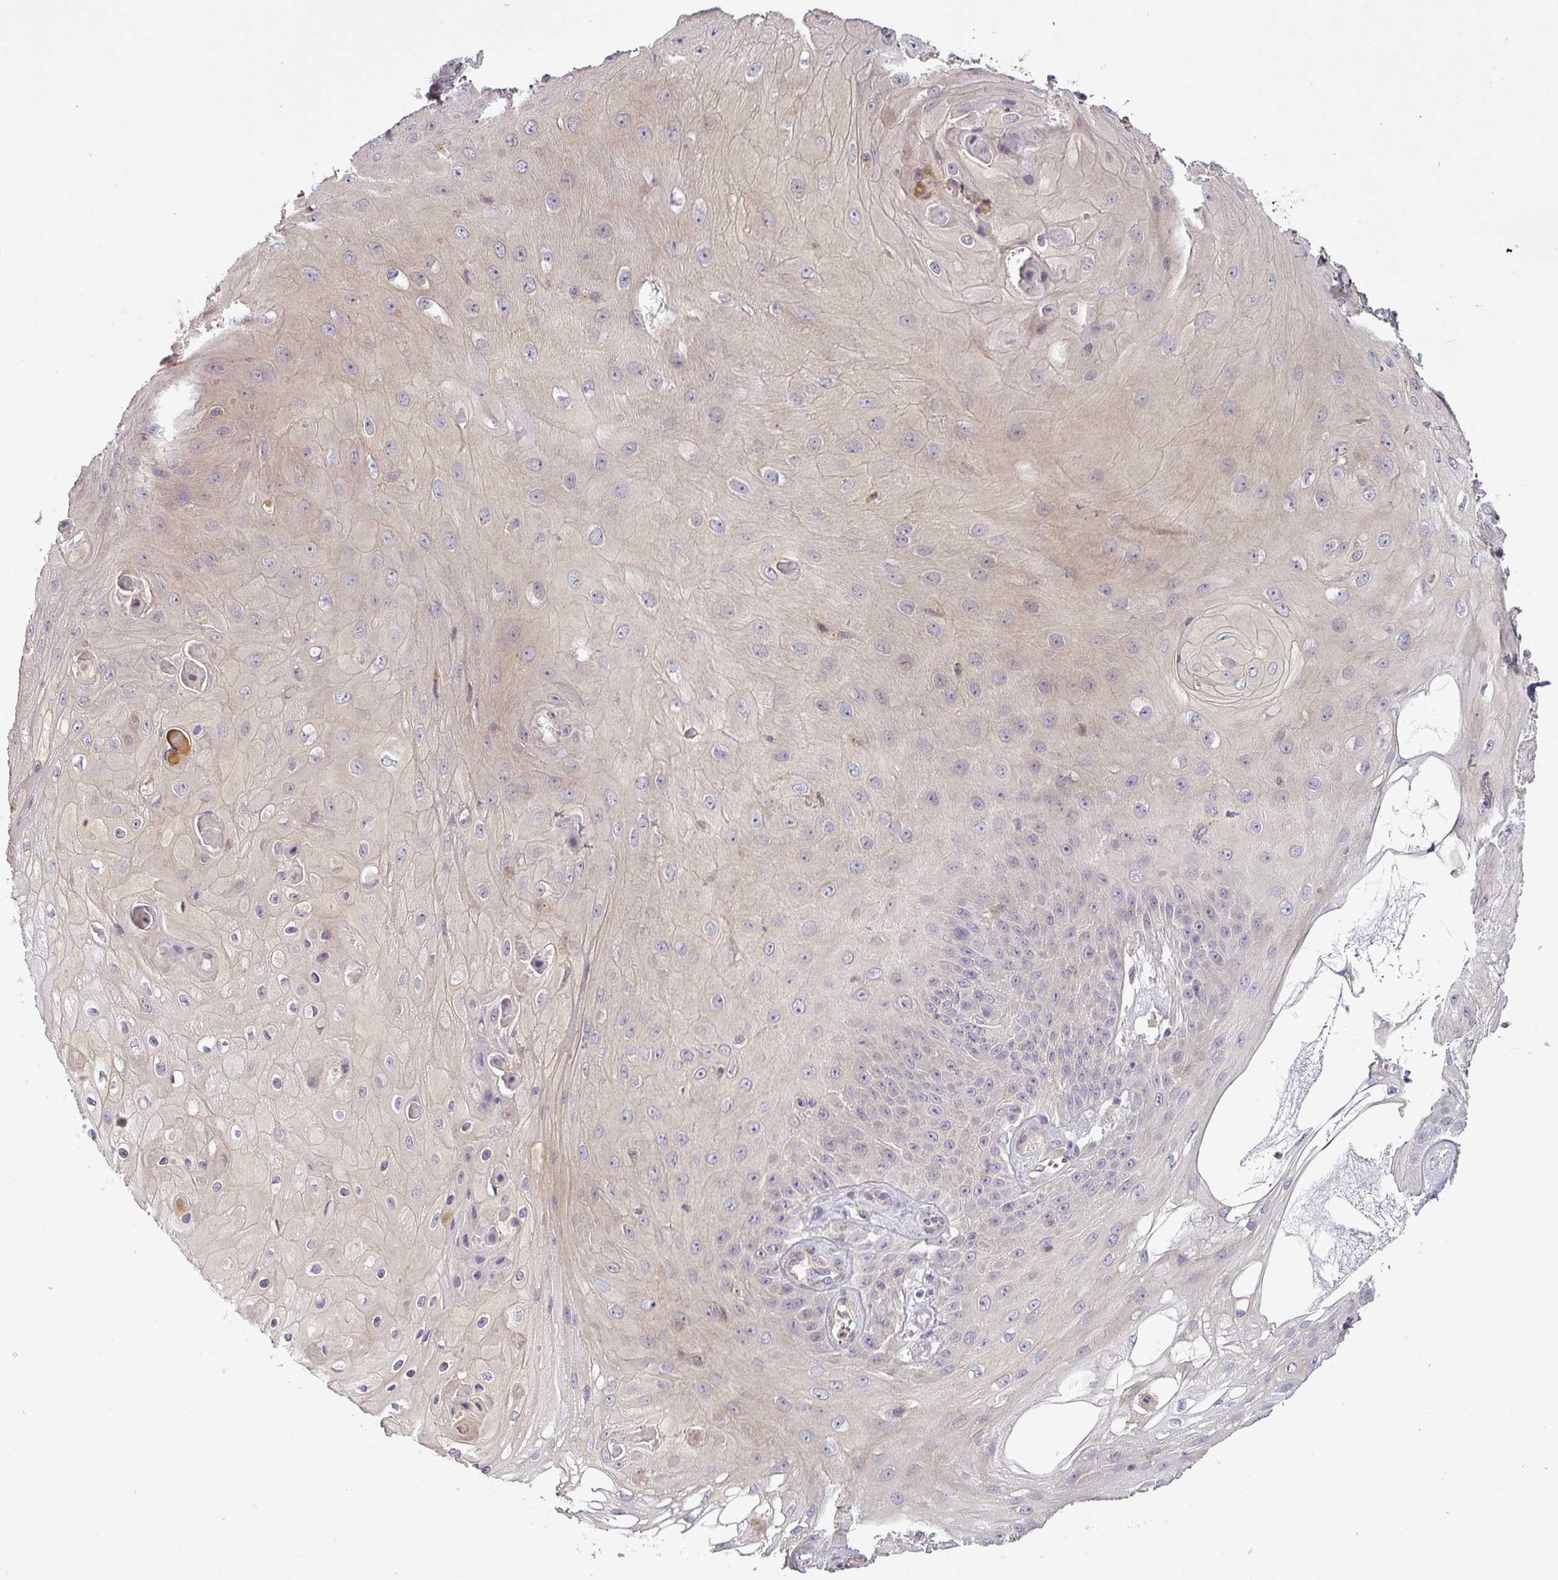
{"staining": {"intensity": "negative", "quantity": "none", "location": "none"}, "tissue": "skin cancer", "cell_type": "Tumor cells", "image_type": "cancer", "snomed": [{"axis": "morphology", "description": "Squamous cell carcinoma, NOS"}, {"axis": "topography", "description": "Skin"}], "caption": "Immunohistochemistry of human skin cancer exhibits no positivity in tumor cells.", "gene": "NIN", "patient": {"sex": "male", "age": 70}}